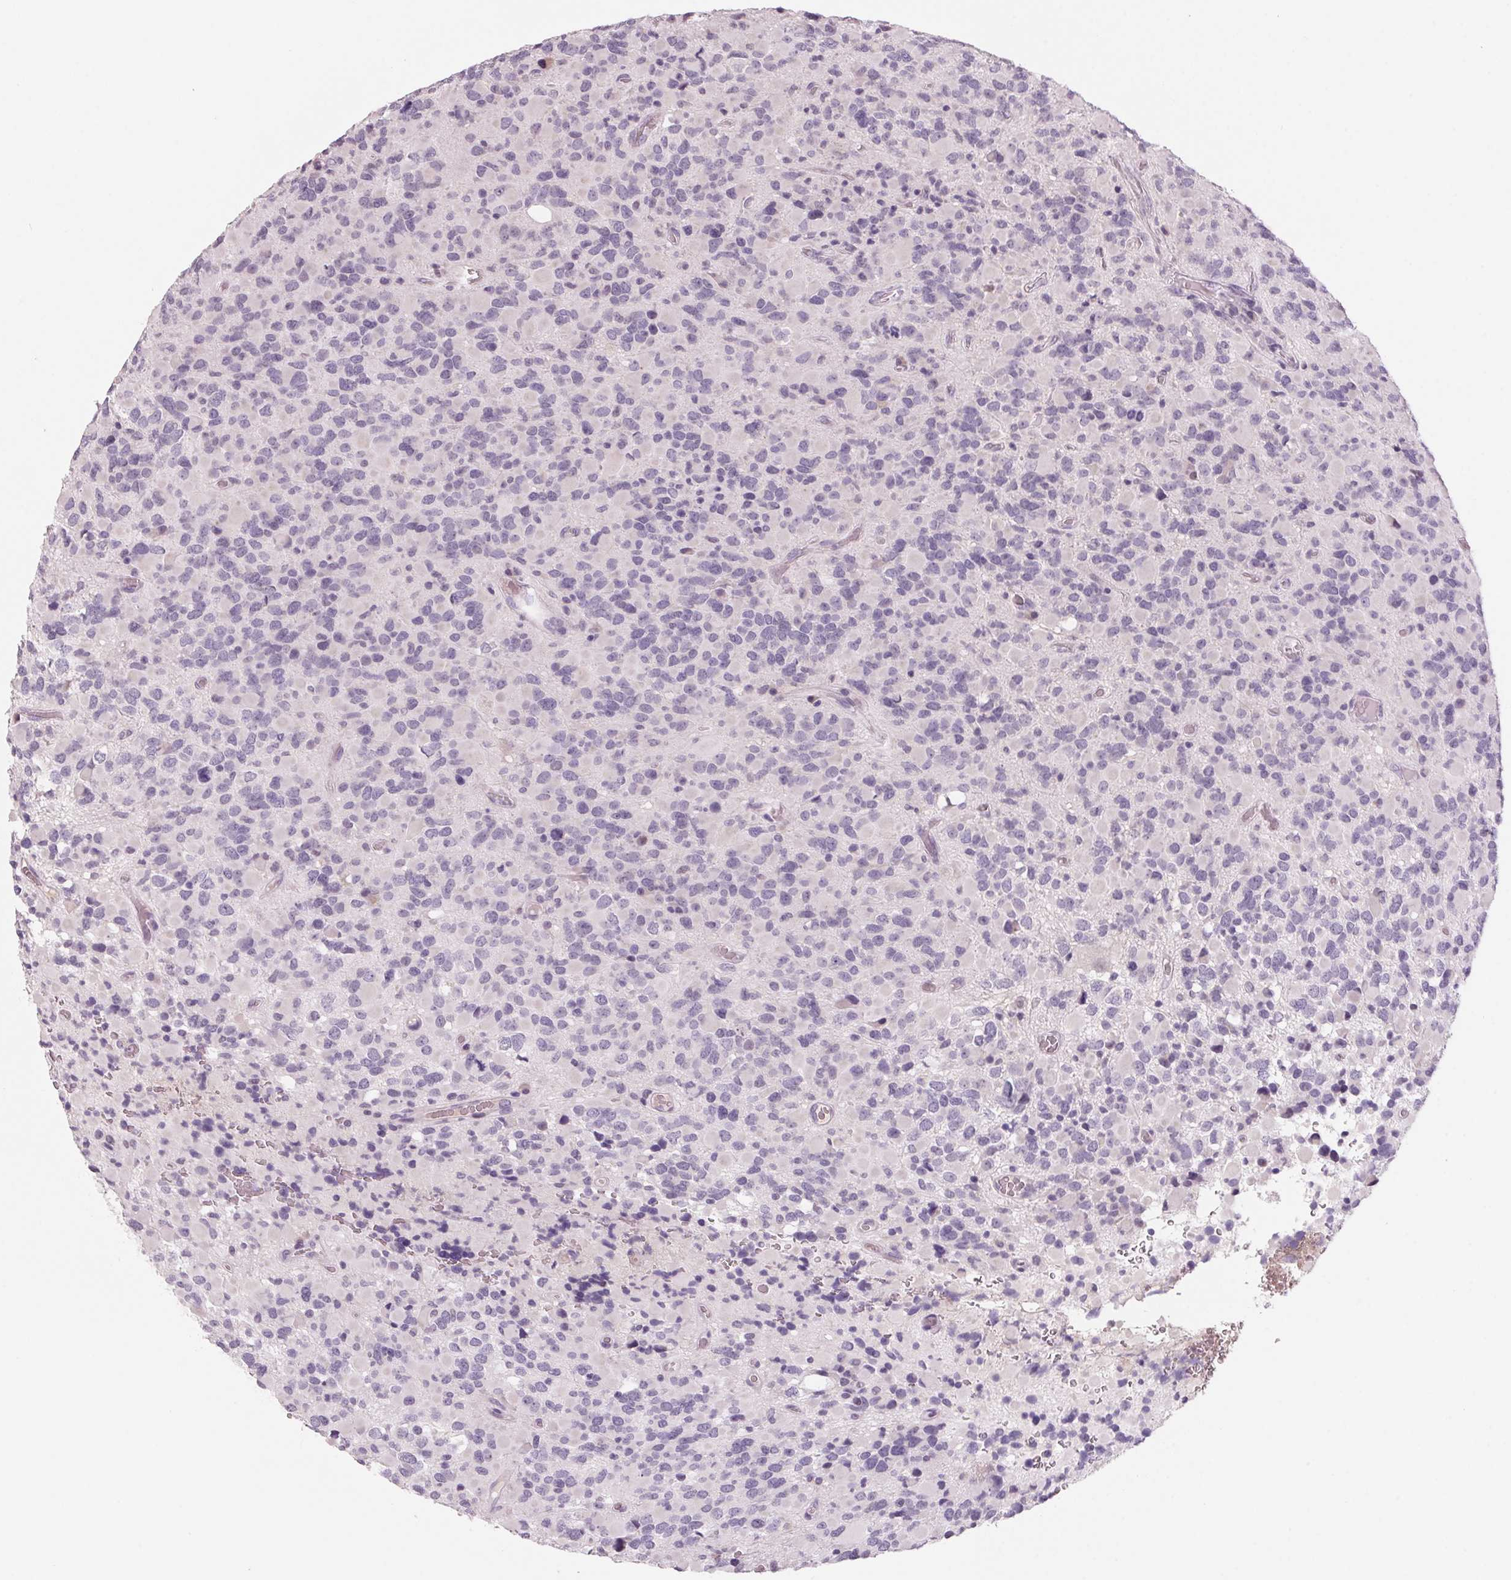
{"staining": {"intensity": "negative", "quantity": "none", "location": "none"}, "tissue": "glioma", "cell_type": "Tumor cells", "image_type": "cancer", "snomed": [{"axis": "morphology", "description": "Glioma, malignant, High grade"}, {"axis": "topography", "description": "Brain"}], "caption": "Immunohistochemistry (IHC) photomicrograph of neoplastic tissue: human glioma stained with DAB shows no significant protein expression in tumor cells.", "gene": "ADAM20", "patient": {"sex": "female", "age": 40}}